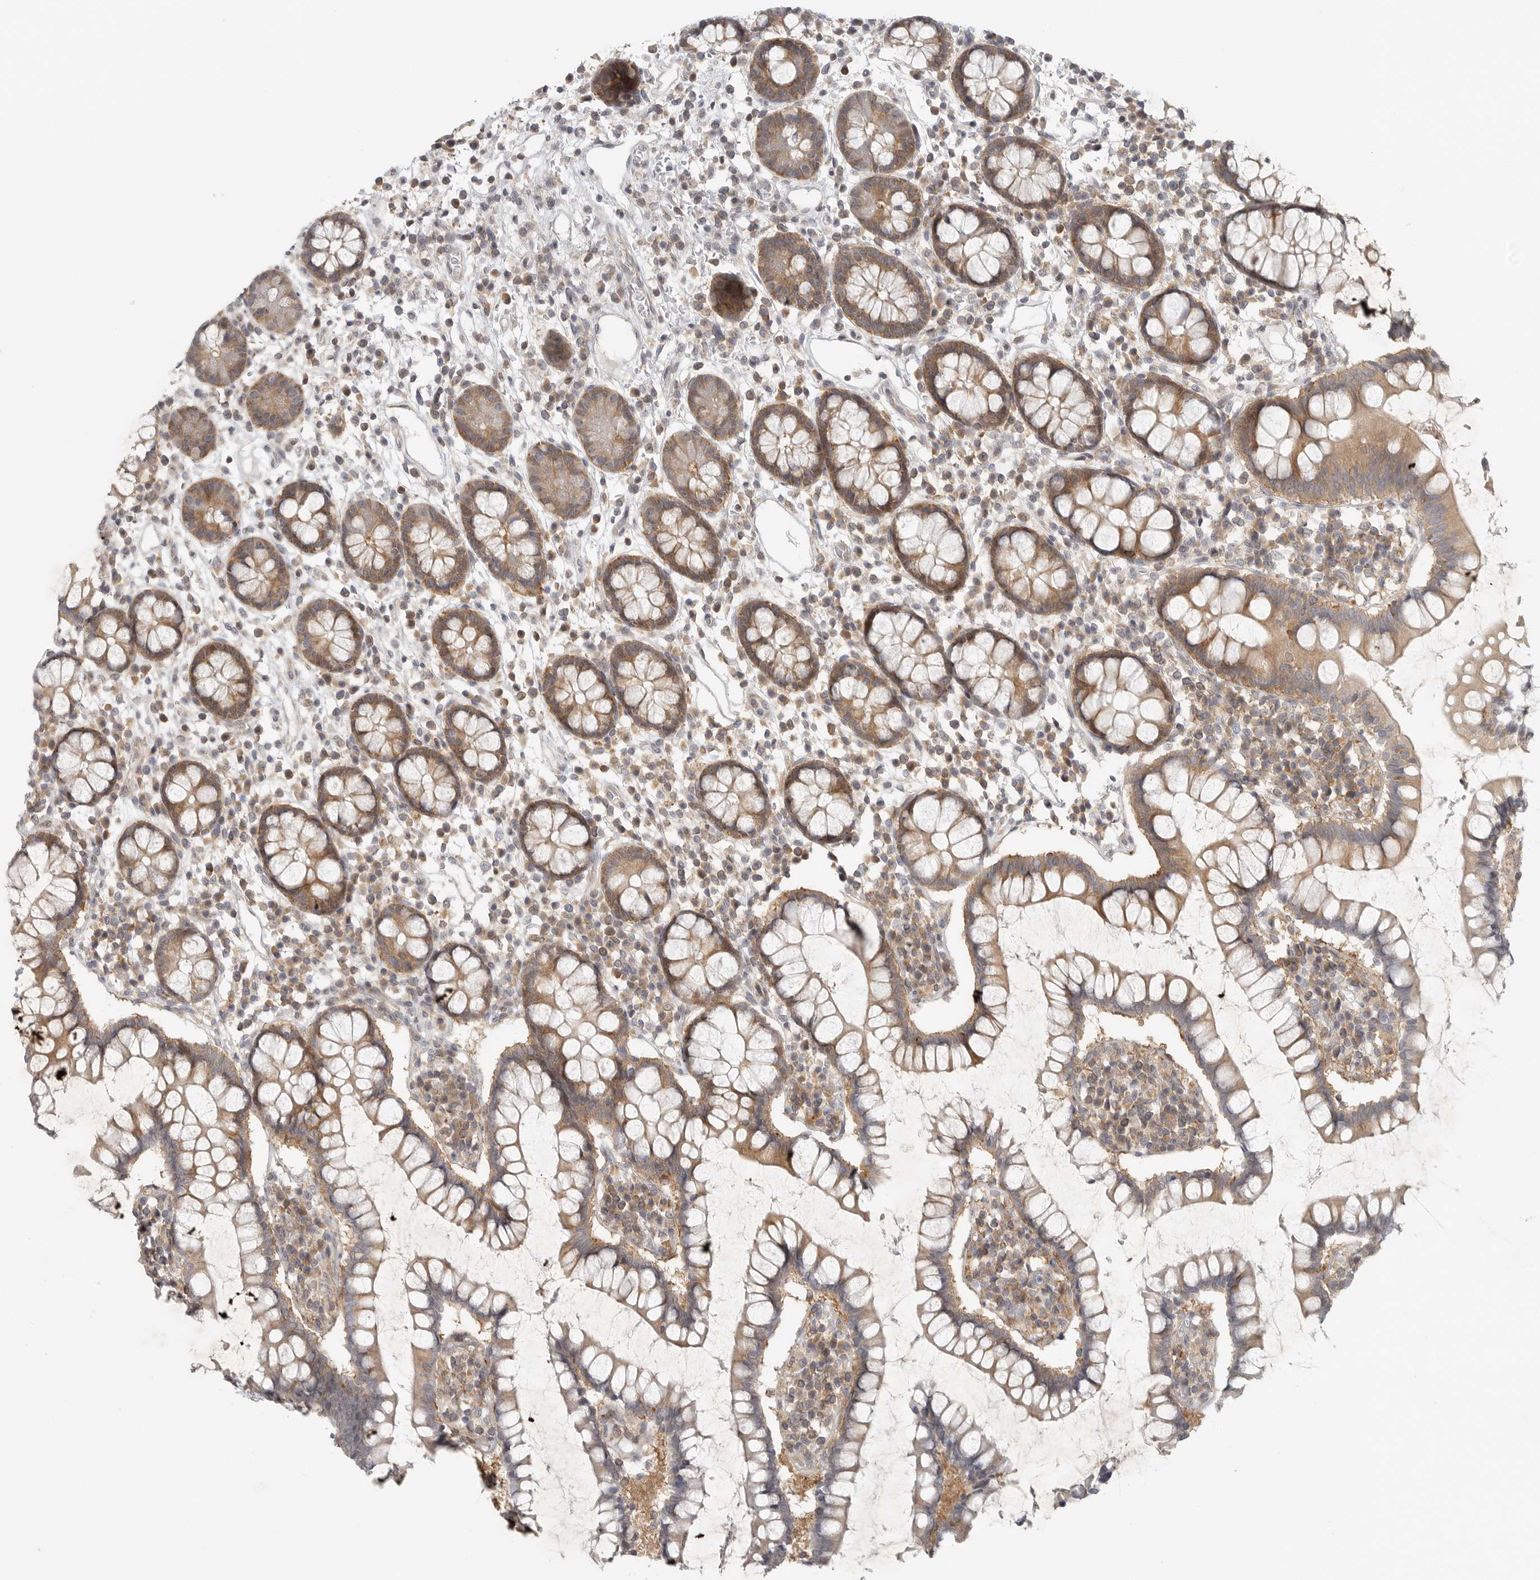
{"staining": {"intensity": "weak", "quantity": "<25%", "location": "cytoplasmic/membranous"}, "tissue": "colon", "cell_type": "Endothelial cells", "image_type": "normal", "snomed": [{"axis": "morphology", "description": "Normal tissue, NOS"}, {"axis": "topography", "description": "Colon"}], "caption": "Immunohistochemical staining of unremarkable human colon reveals no significant staining in endothelial cells. (Immunohistochemistry, brightfield microscopy, high magnification).", "gene": "HDAC6", "patient": {"sex": "female", "age": 79}}